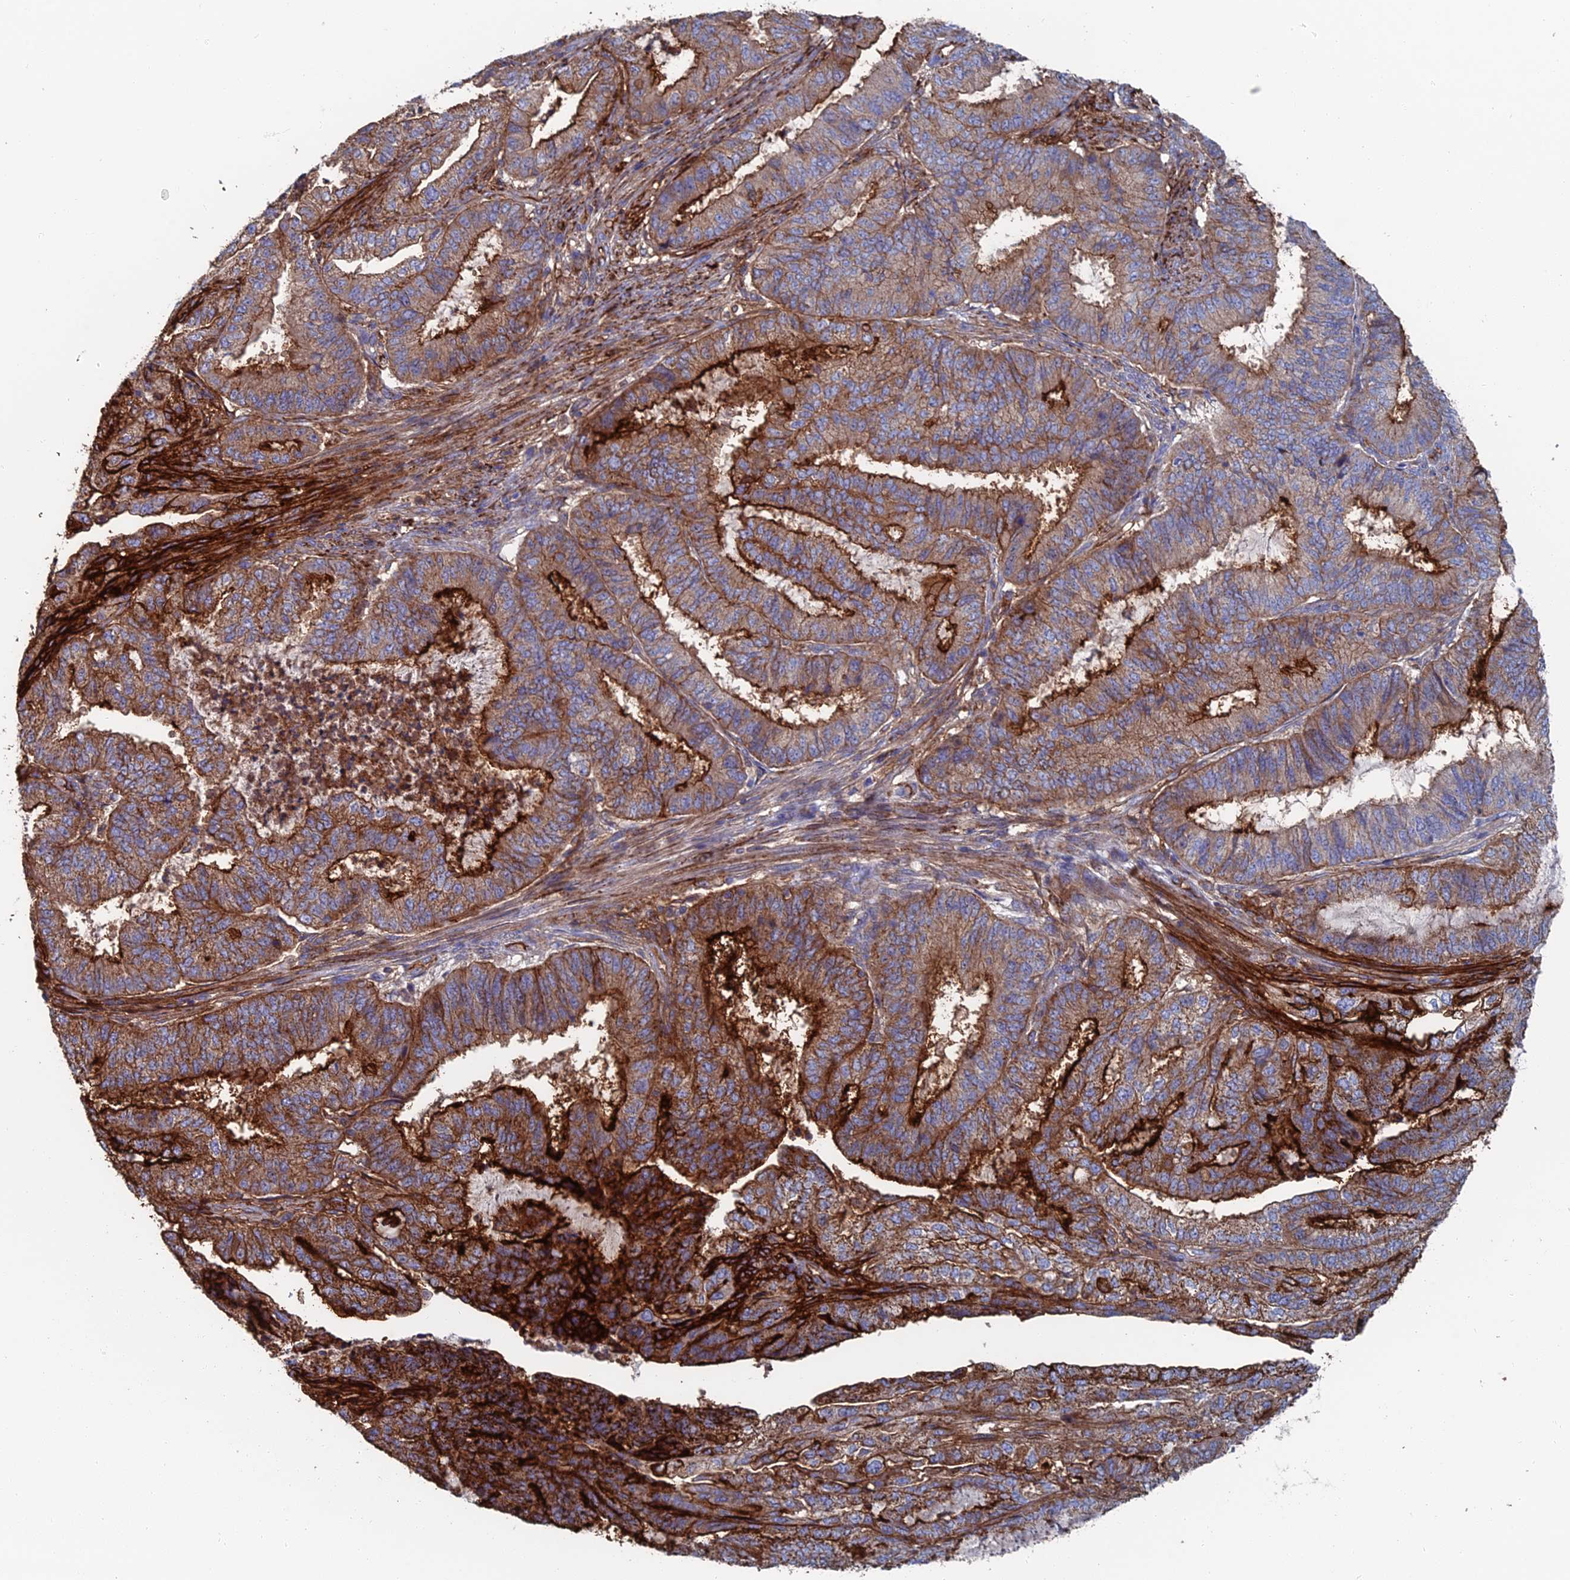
{"staining": {"intensity": "strong", "quantity": "25%-75%", "location": "cytoplasmic/membranous"}, "tissue": "endometrial cancer", "cell_type": "Tumor cells", "image_type": "cancer", "snomed": [{"axis": "morphology", "description": "Adenocarcinoma, NOS"}, {"axis": "topography", "description": "Endometrium"}], "caption": "Endometrial cancer (adenocarcinoma) stained for a protein (brown) reveals strong cytoplasmic/membranous positive expression in approximately 25%-75% of tumor cells.", "gene": "SNX11", "patient": {"sex": "female", "age": 51}}